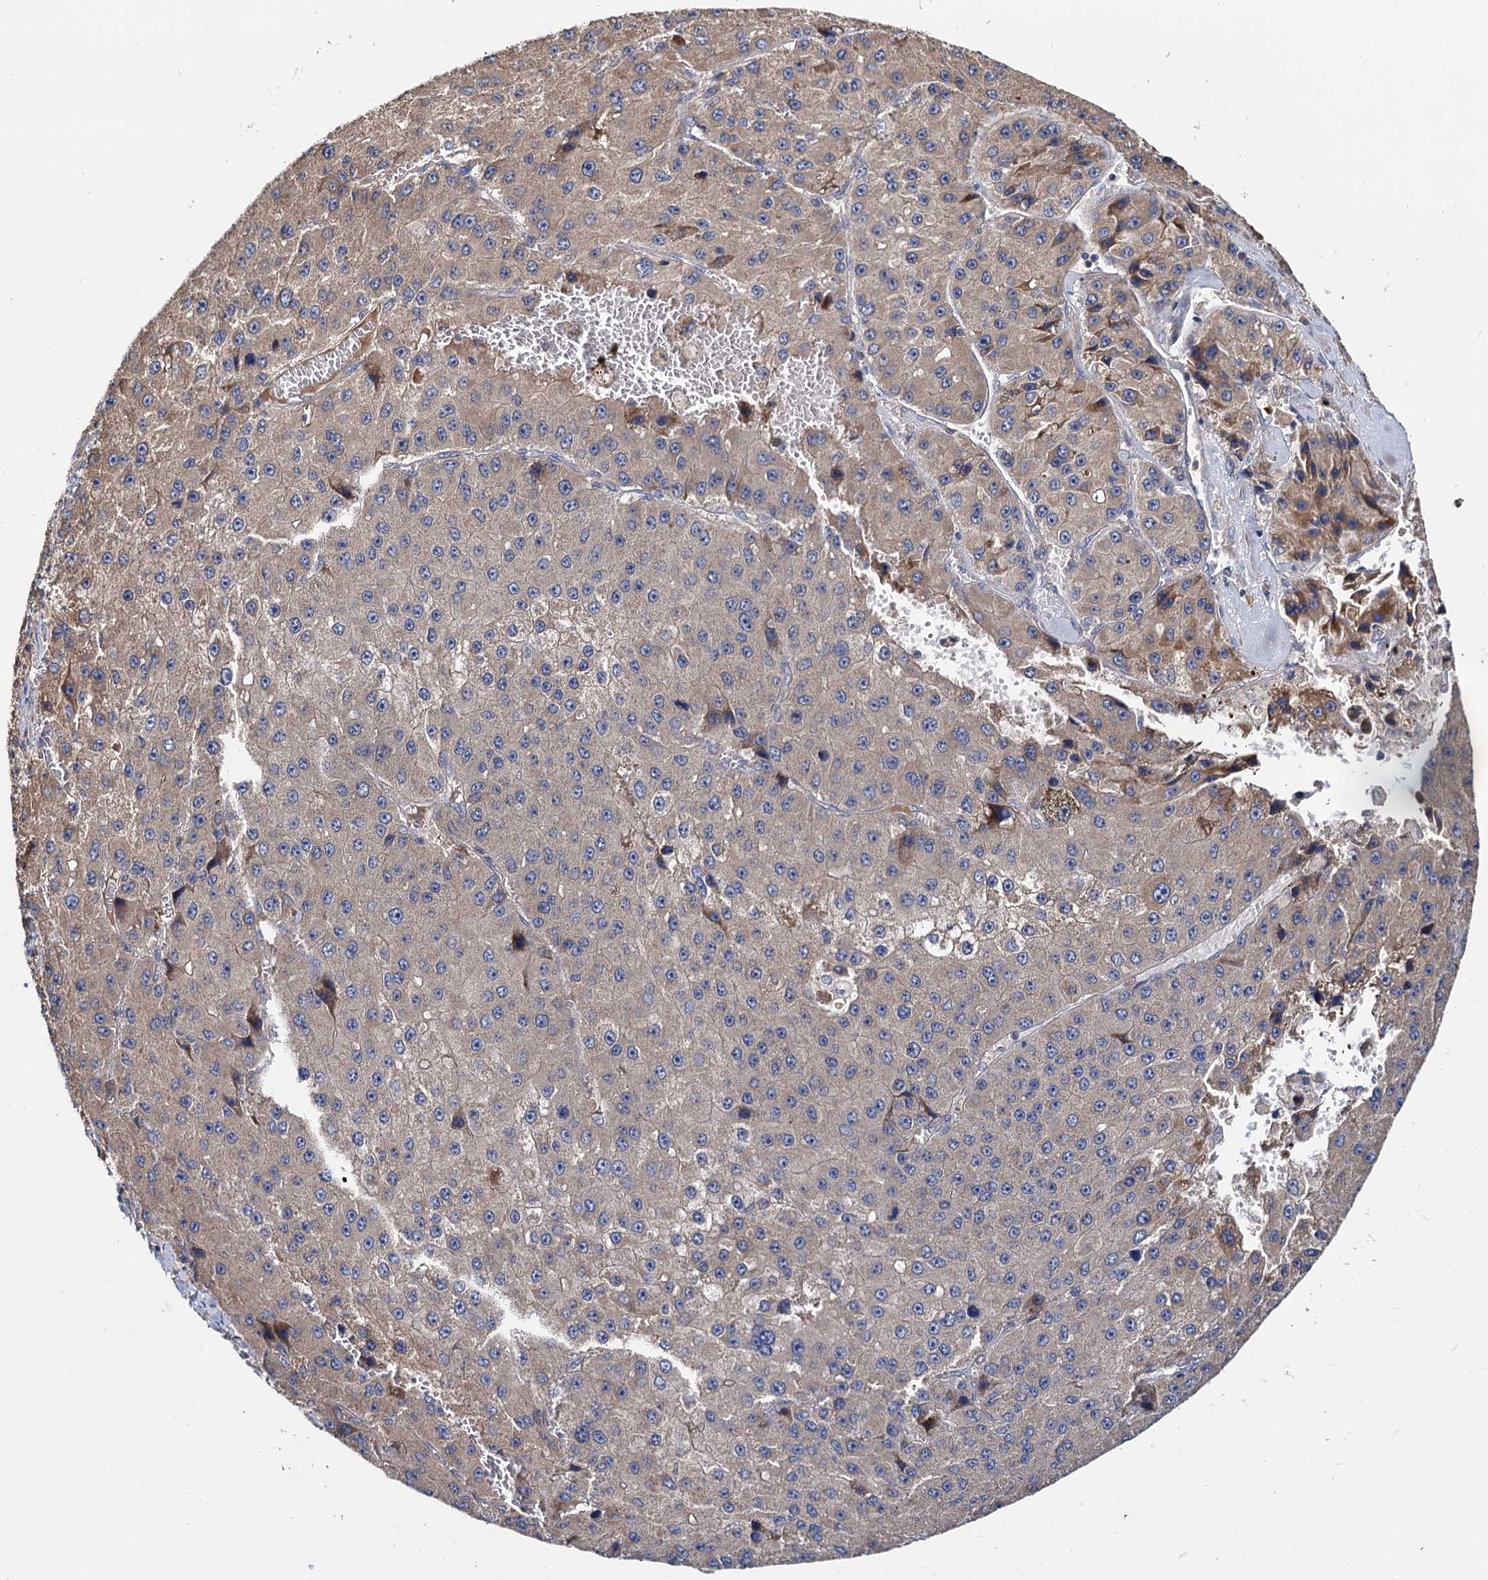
{"staining": {"intensity": "weak", "quantity": "25%-75%", "location": "cytoplasmic/membranous"}, "tissue": "liver cancer", "cell_type": "Tumor cells", "image_type": "cancer", "snomed": [{"axis": "morphology", "description": "Carcinoma, Hepatocellular, NOS"}, {"axis": "topography", "description": "Liver"}], "caption": "Immunohistochemistry (IHC) (DAB (3,3'-diaminobenzidine)) staining of hepatocellular carcinoma (liver) demonstrates weak cytoplasmic/membranous protein expression in about 25%-75% of tumor cells.", "gene": "CEP192", "patient": {"sex": "female", "age": 73}}